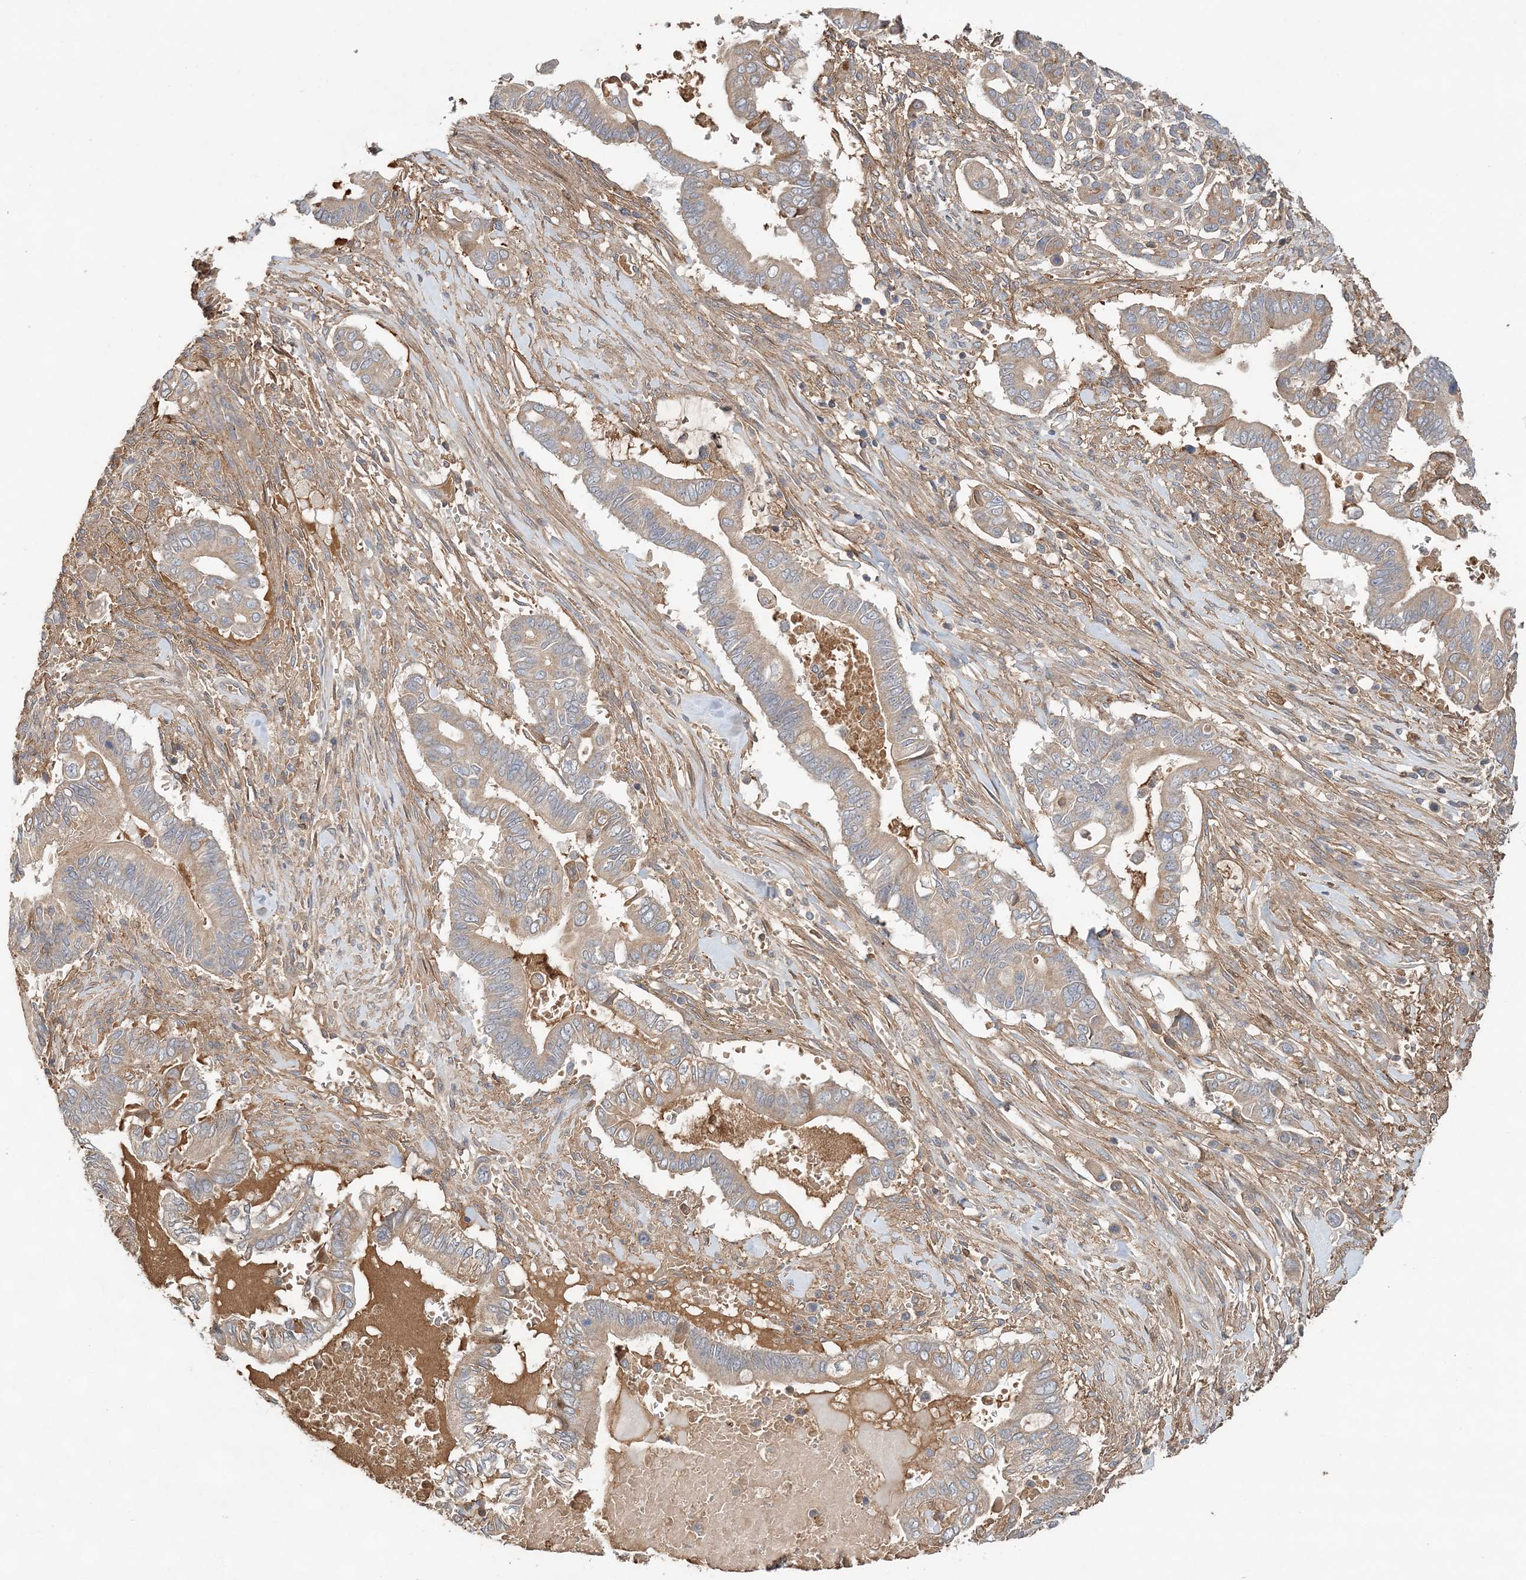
{"staining": {"intensity": "weak", "quantity": ">75%", "location": "cytoplasmic/membranous"}, "tissue": "pancreatic cancer", "cell_type": "Tumor cells", "image_type": "cancer", "snomed": [{"axis": "morphology", "description": "Adenocarcinoma, NOS"}, {"axis": "topography", "description": "Pancreas"}], "caption": "Protein expression analysis of adenocarcinoma (pancreatic) reveals weak cytoplasmic/membranous staining in about >75% of tumor cells.", "gene": "SYCP3", "patient": {"sex": "male", "age": 68}}